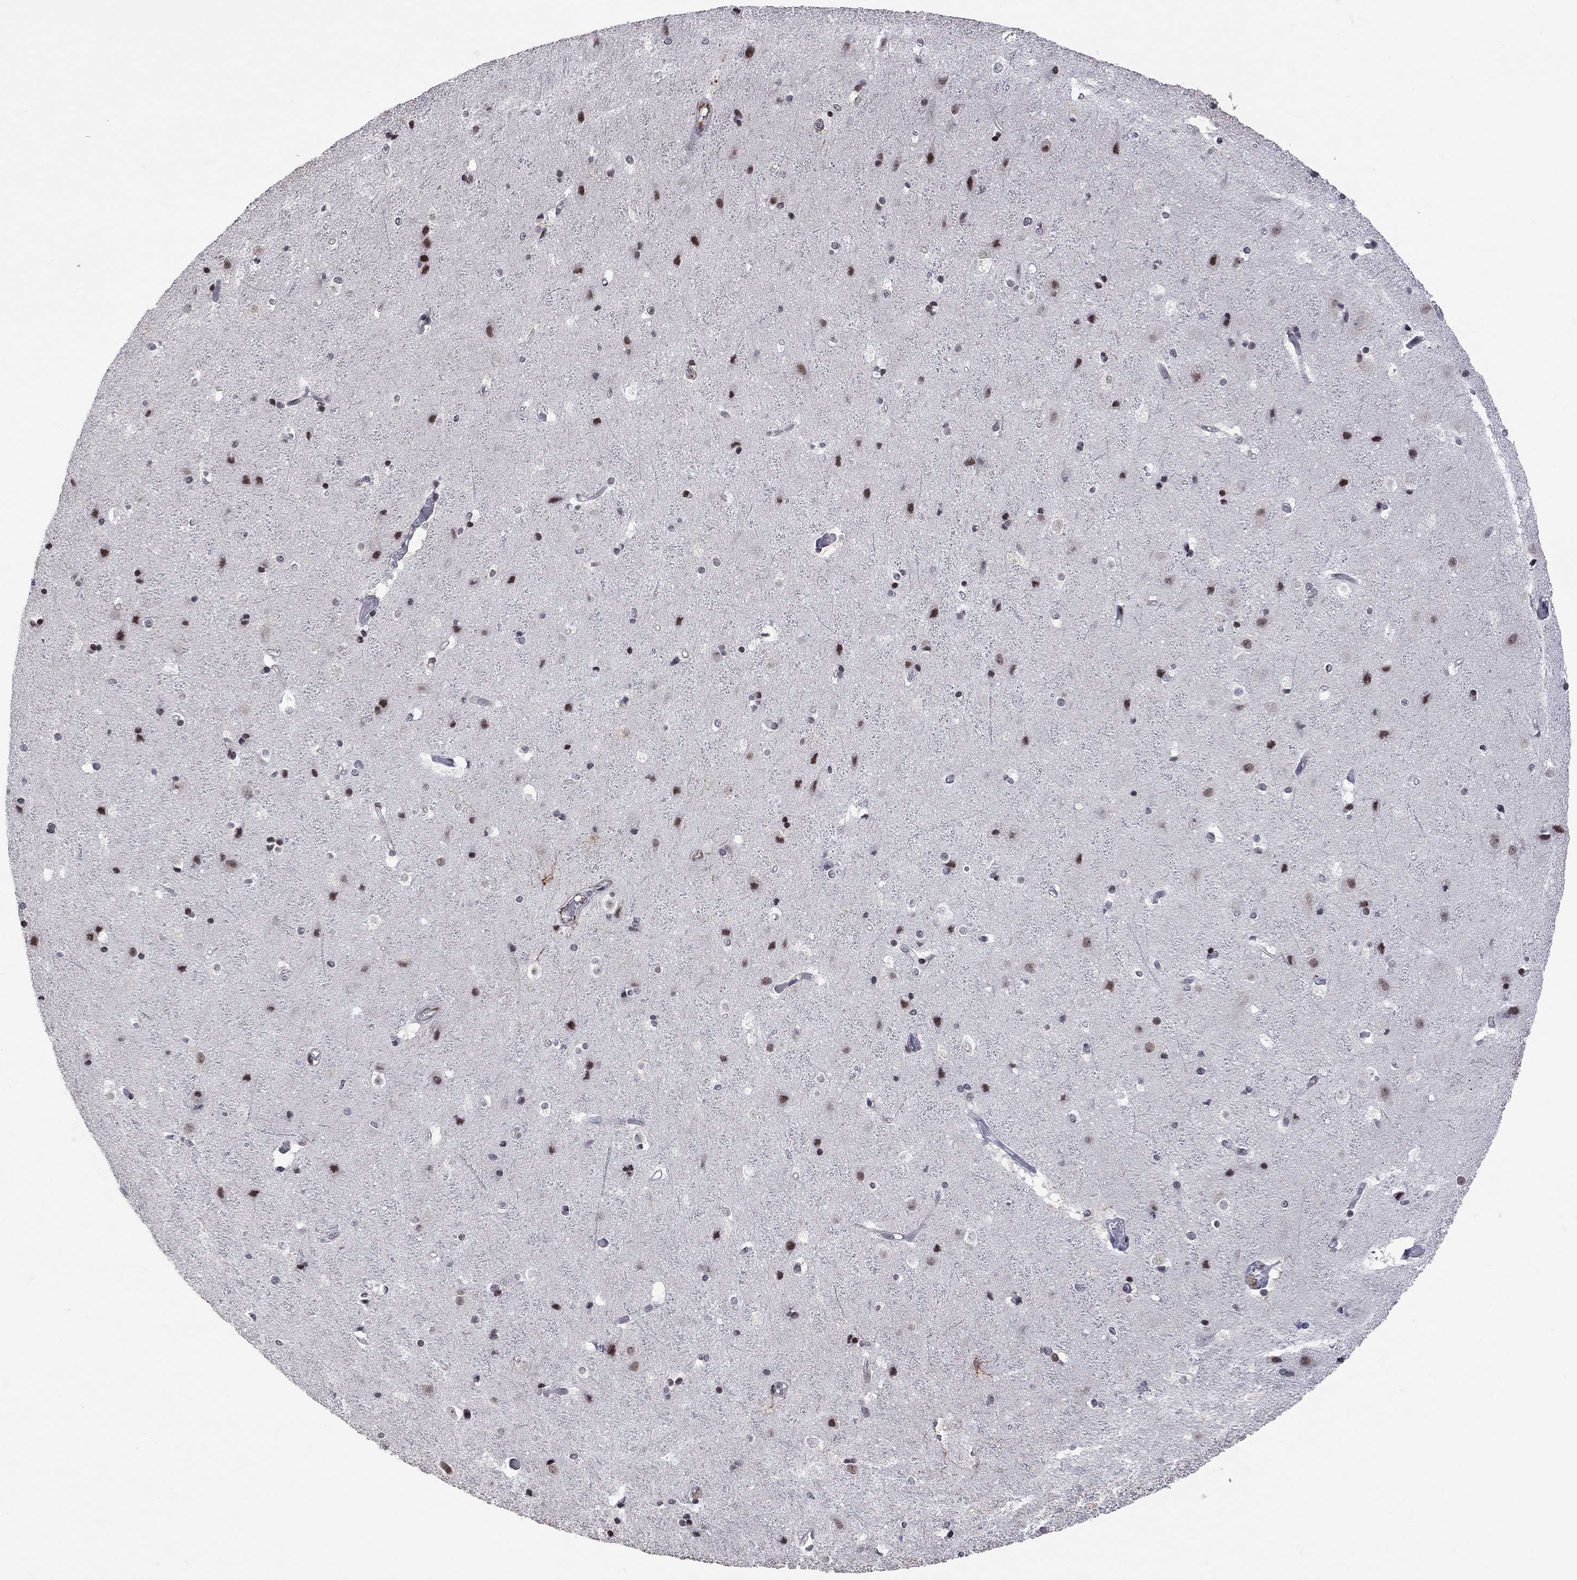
{"staining": {"intensity": "negative", "quantity": "none", "location": "none"}, "tissue": "cerebral cortex", "cell_type": "Endothelial cells", "image_type": "normal", "snomed": [{"axis": "morphology", "description": "Normal tissue, NOS"}, {"axis": "topography", "description": "Cerebral cortex"}], "caption": "The IHC image has no significant positivity in endothelial cells of cerebral cortex.", "gene": "MTNR1B", "patient": {"sex": "female", "age": 52}}